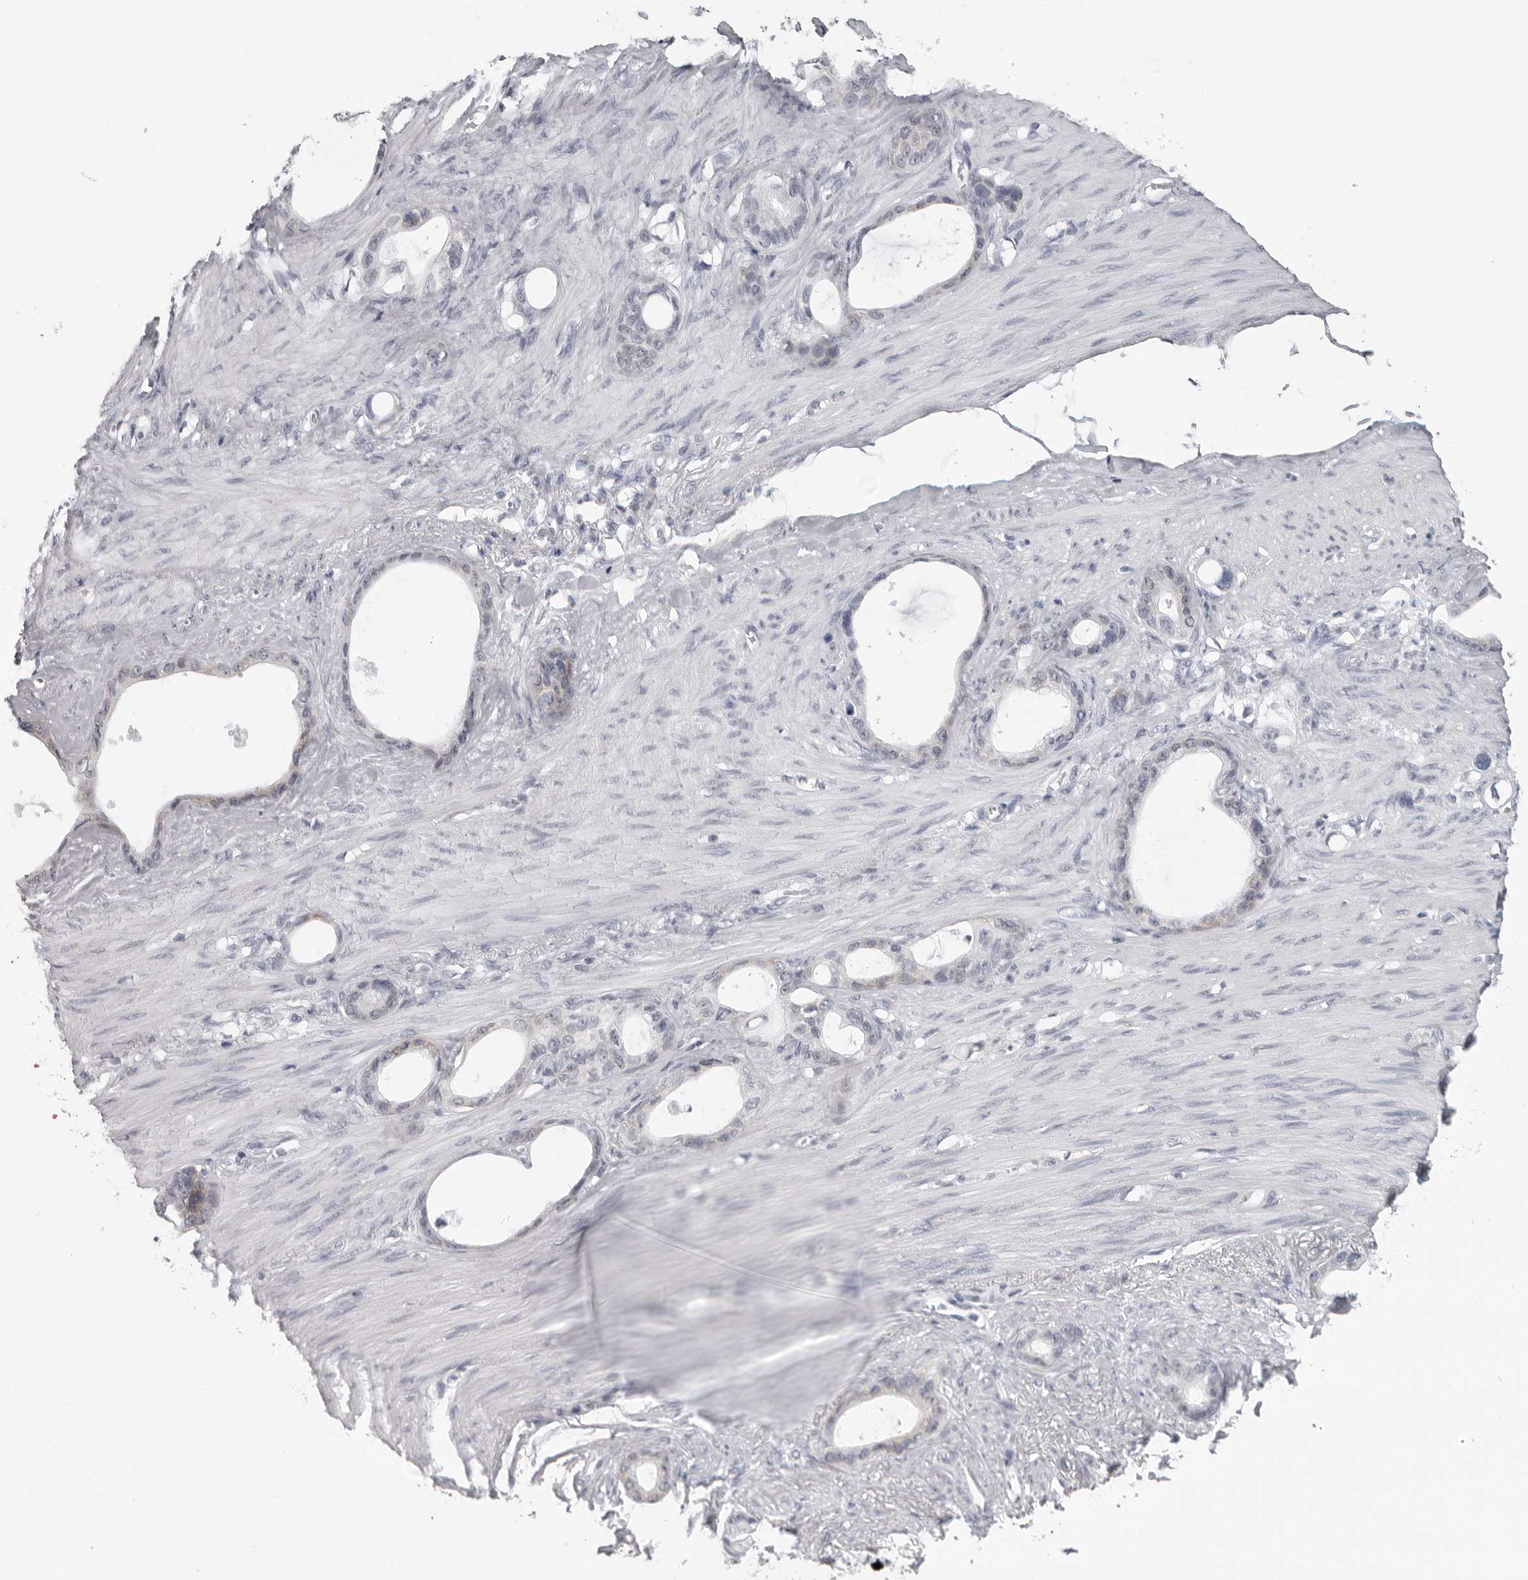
{"staining": {"intensity": "negative", "quantity": "none", "location": "none"}, "tissue": "stomach cancer", "cell_type": "Tumor cells", "image_type": "cancer", "snomed": [{"axis": "morphology", "description": "Adenocarcinoma, NOS"}, {"axis": "topography", "description": "Stomach"}], "caption": "Immunohistochemistry of adenocarcinoma (stomach) shows no positivity in tumor cells. The staining was performed using DAB (3,3'-diaminobenzidine) to visualize the protein expression in brown, while the nuclei were stained in blue with hematoxylin (Magnification: 20x).", "gene": "DNALI1", "patient": {"sex": "female", "age": 75}}